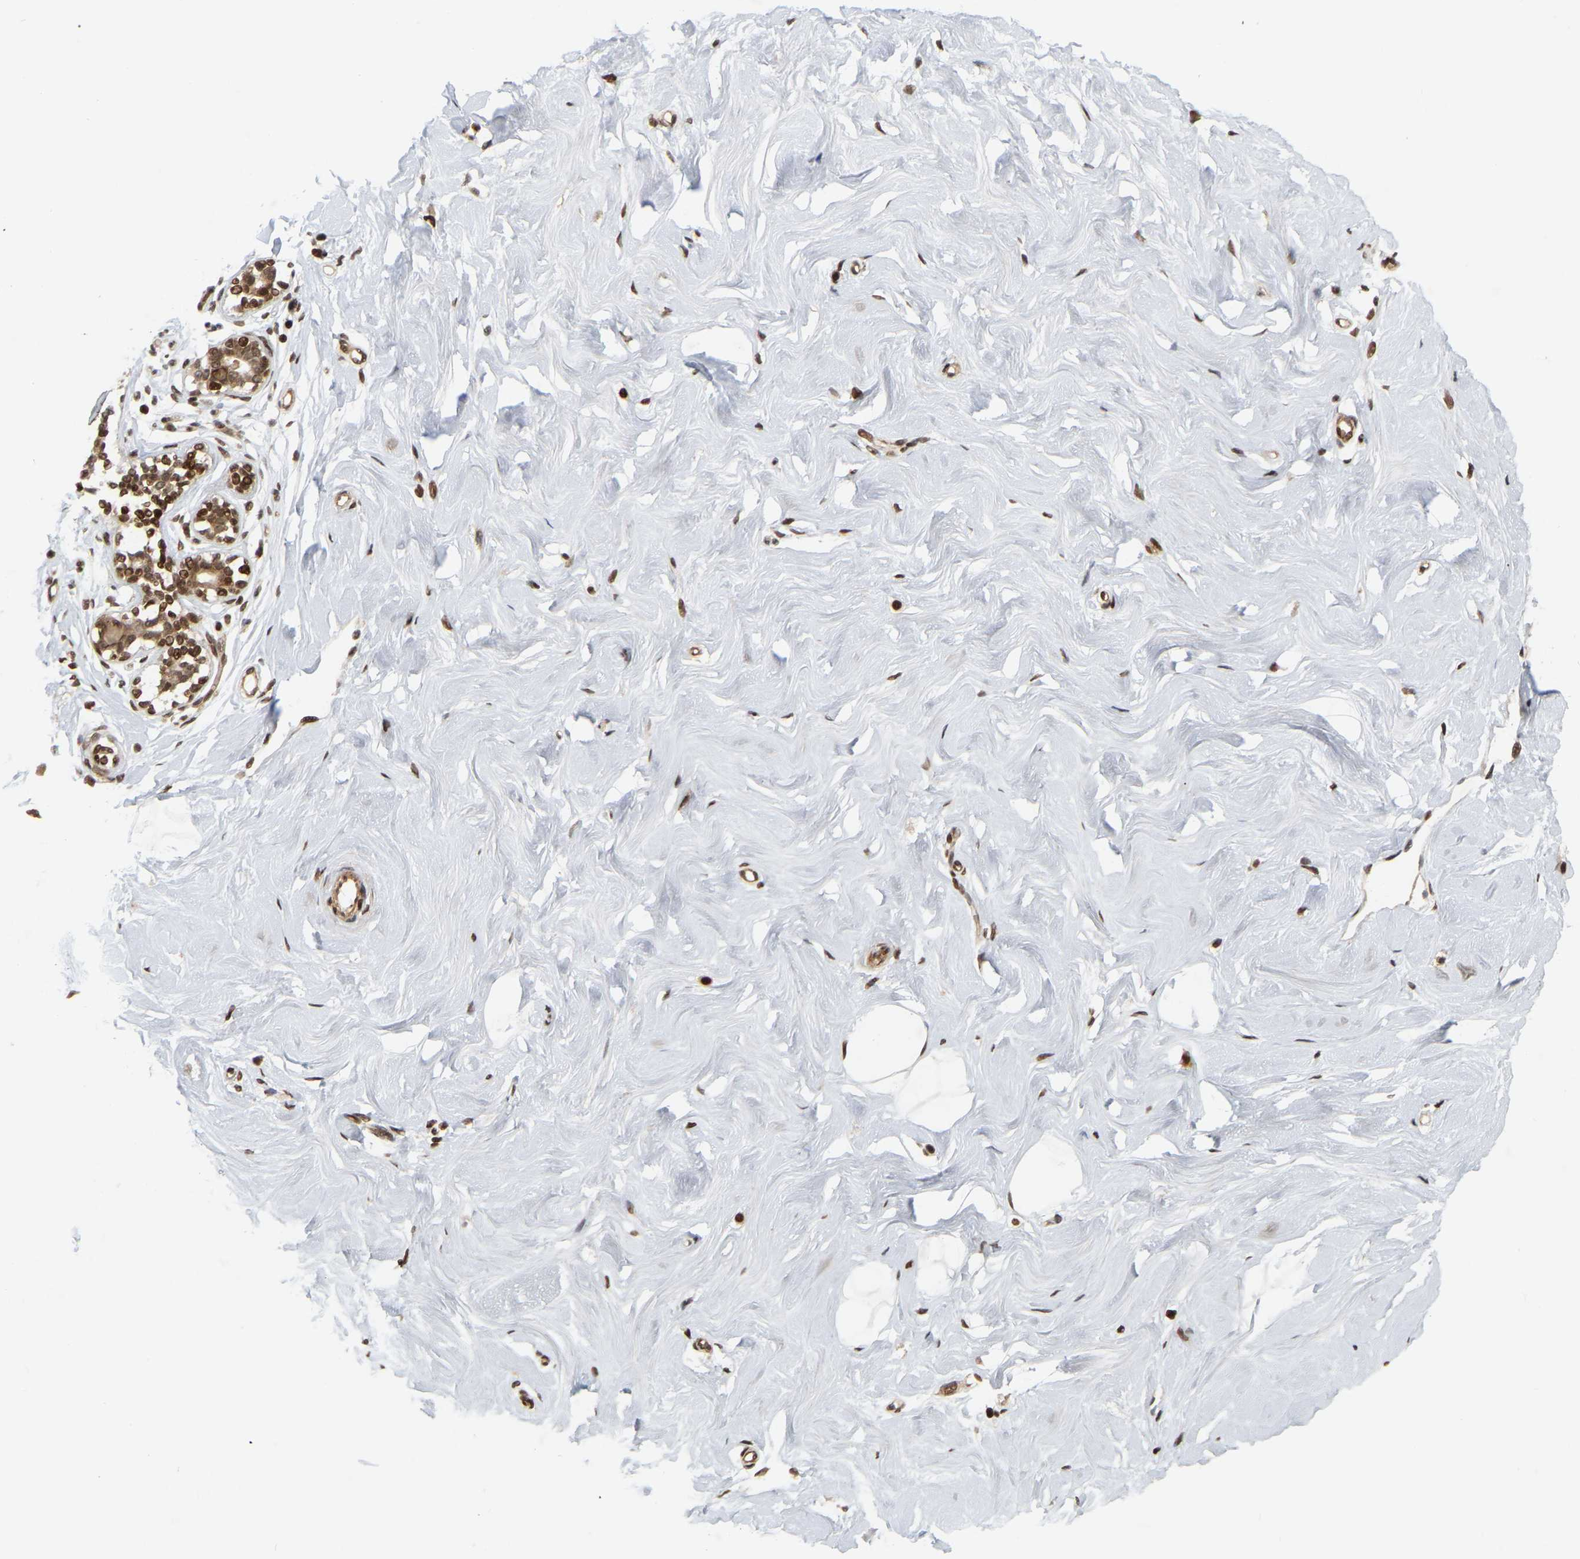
{"staining": {"intensity": "negative", "quantity": "none", "location": "none"}, "tissue": "breast", "cell_type": "Adipocytes", "image_type": "normal", "snomed": [{"axis": "morphology", "description": "Normal tissue, NOS"}, {"axis": "topography", "description": "Breast"}], "caption": "Human breast stained for a protein using immunohistochemistry exhibits no staining in adipocytes.", "gene": "NFE2L2", "patient": {"sex": "female", "age": 23}}